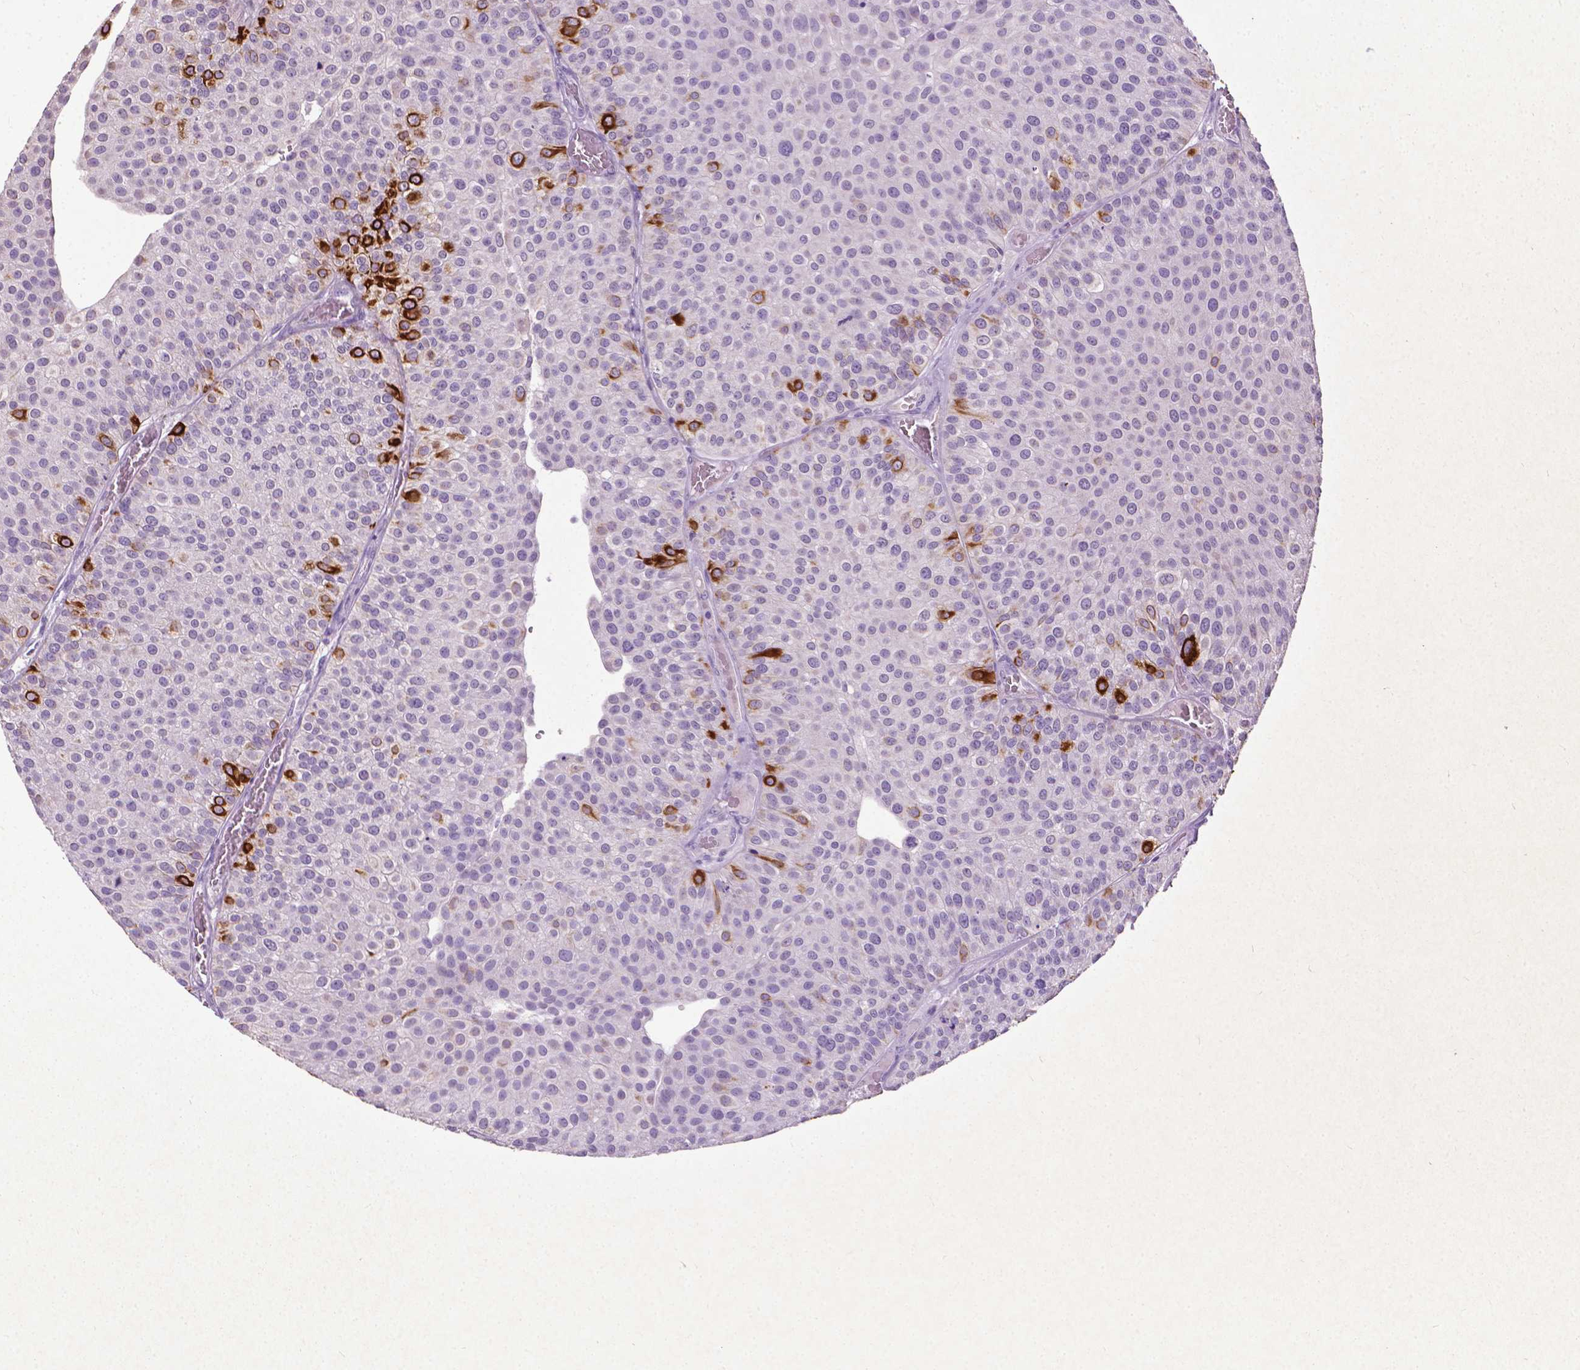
{"staining": {"intensity": "strong", "quantity": "<25%", "location": "cytoplasmic/membranous"}, "tissue": "urothelial cancer", "cell_type": "Tumor cells", "image_type": "cancer", "snomed": [{"axis": "morphology", "description": "Urothelial carcinoma, Low grade"}, {"axis": "topography", "description": "Urinary bladder"}], "caption": "Urothelial cancer was stained to show a protein in brown. There is medium levels of strong cytoplasmic/membranous positivity in approximately <25% of tumor cells.", "gene": "KRT5", "patient": {"sex": "female", "age": 87}}